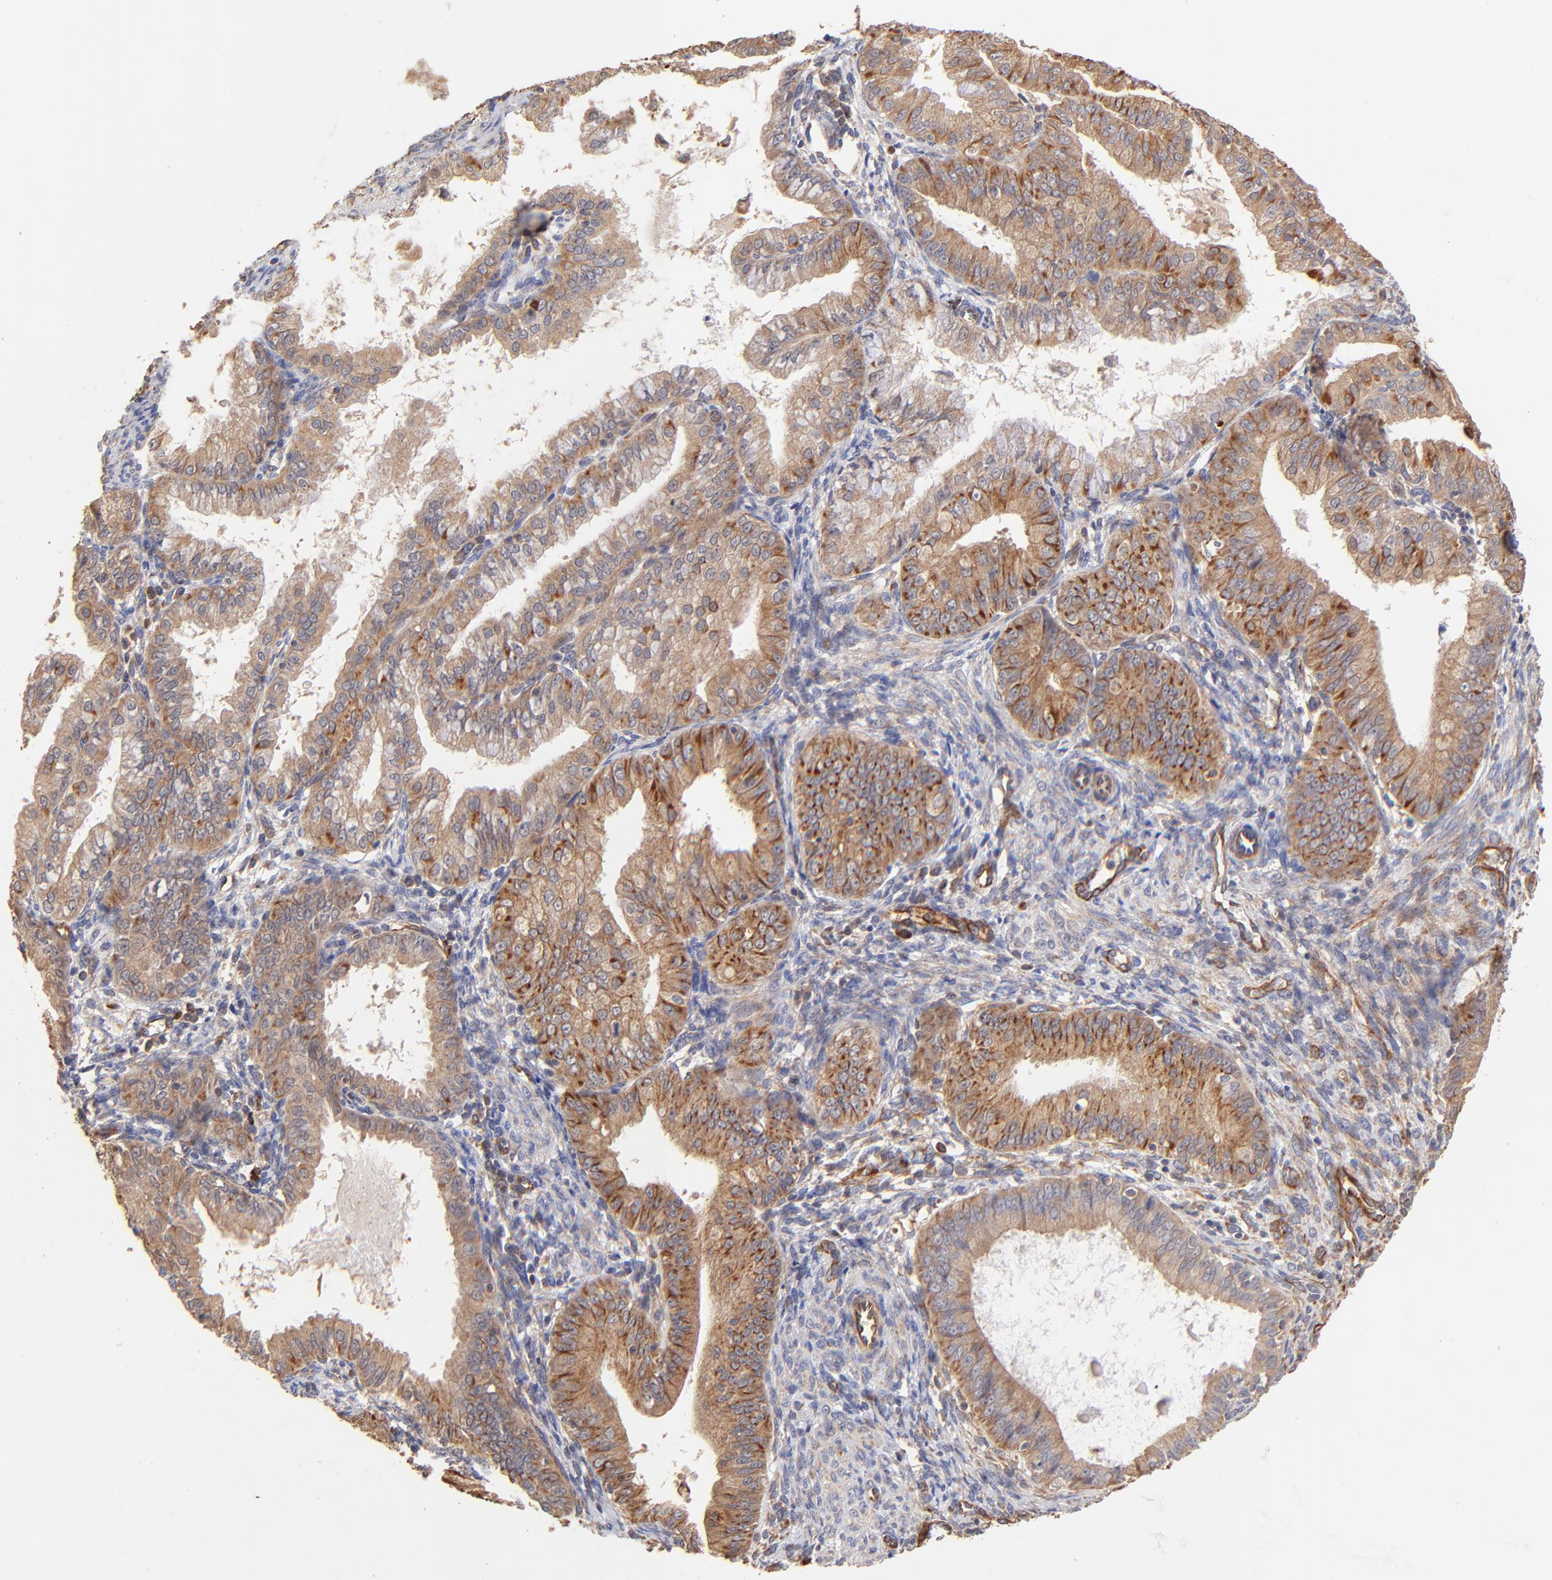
{"staining": {"intensity": "moderate", "quantity": ">75%", "location": "cytoplasmic/membranous"}, "tissue": "endometrial cancer", "cell_type": "Tumor cells", "image_type": "cancer", "snomed": [{"axis": "morphology", "description": "Adenocarcinoma, NOS"}, {"axis": "topography", "description": "Endometrium"}], "caption": "The photomicrograph shows a brown stain indicating the presence of a protein in the cytoplasmic/membranous of tumor cells in endometrial cancer (adenocarcinoma).", "gene": "TNFAIP3", "patient": {"sex": "female", "age": 76}}